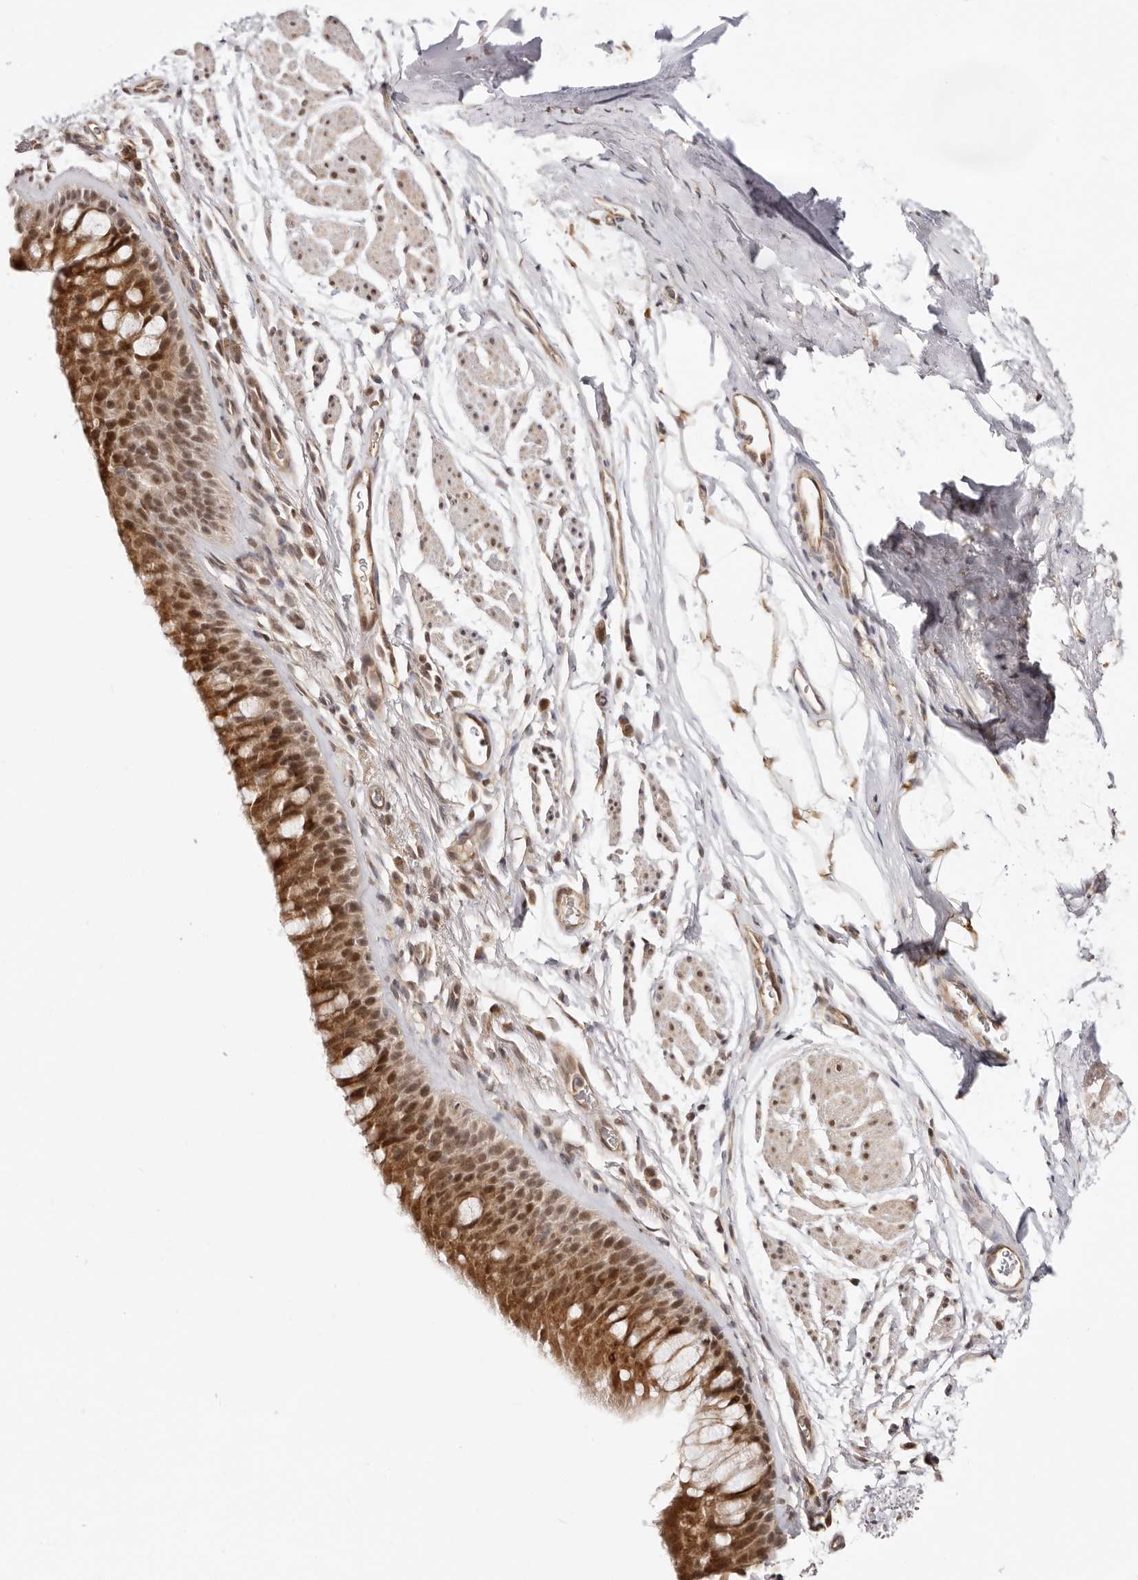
{"staining": {"intensity": "moderate", "quantity": ">75%", "location": "cytoplasmic/membranous,nuclear"}, "tissue": "bronchus", "cell_type": "Respiratory epithelial cells", "image_type": "normal", "snomed": [{"axis": "morphology", "description": "Normal tissue, NOS"}, {"axis": "topography", "description": "Cartilage tissue"}, {"axis": "topography", "description": "Bronchus"}], "caption": "This micrograph shows immunohistochemistry (IHC) staining of benign human bronchus, with medium moderate cytoplasmic/membranous,nuclear staining in about >75% of respiratory epithelial cells.", "gene": "MED8", "patient": {"sex": "female", "age": 53}}